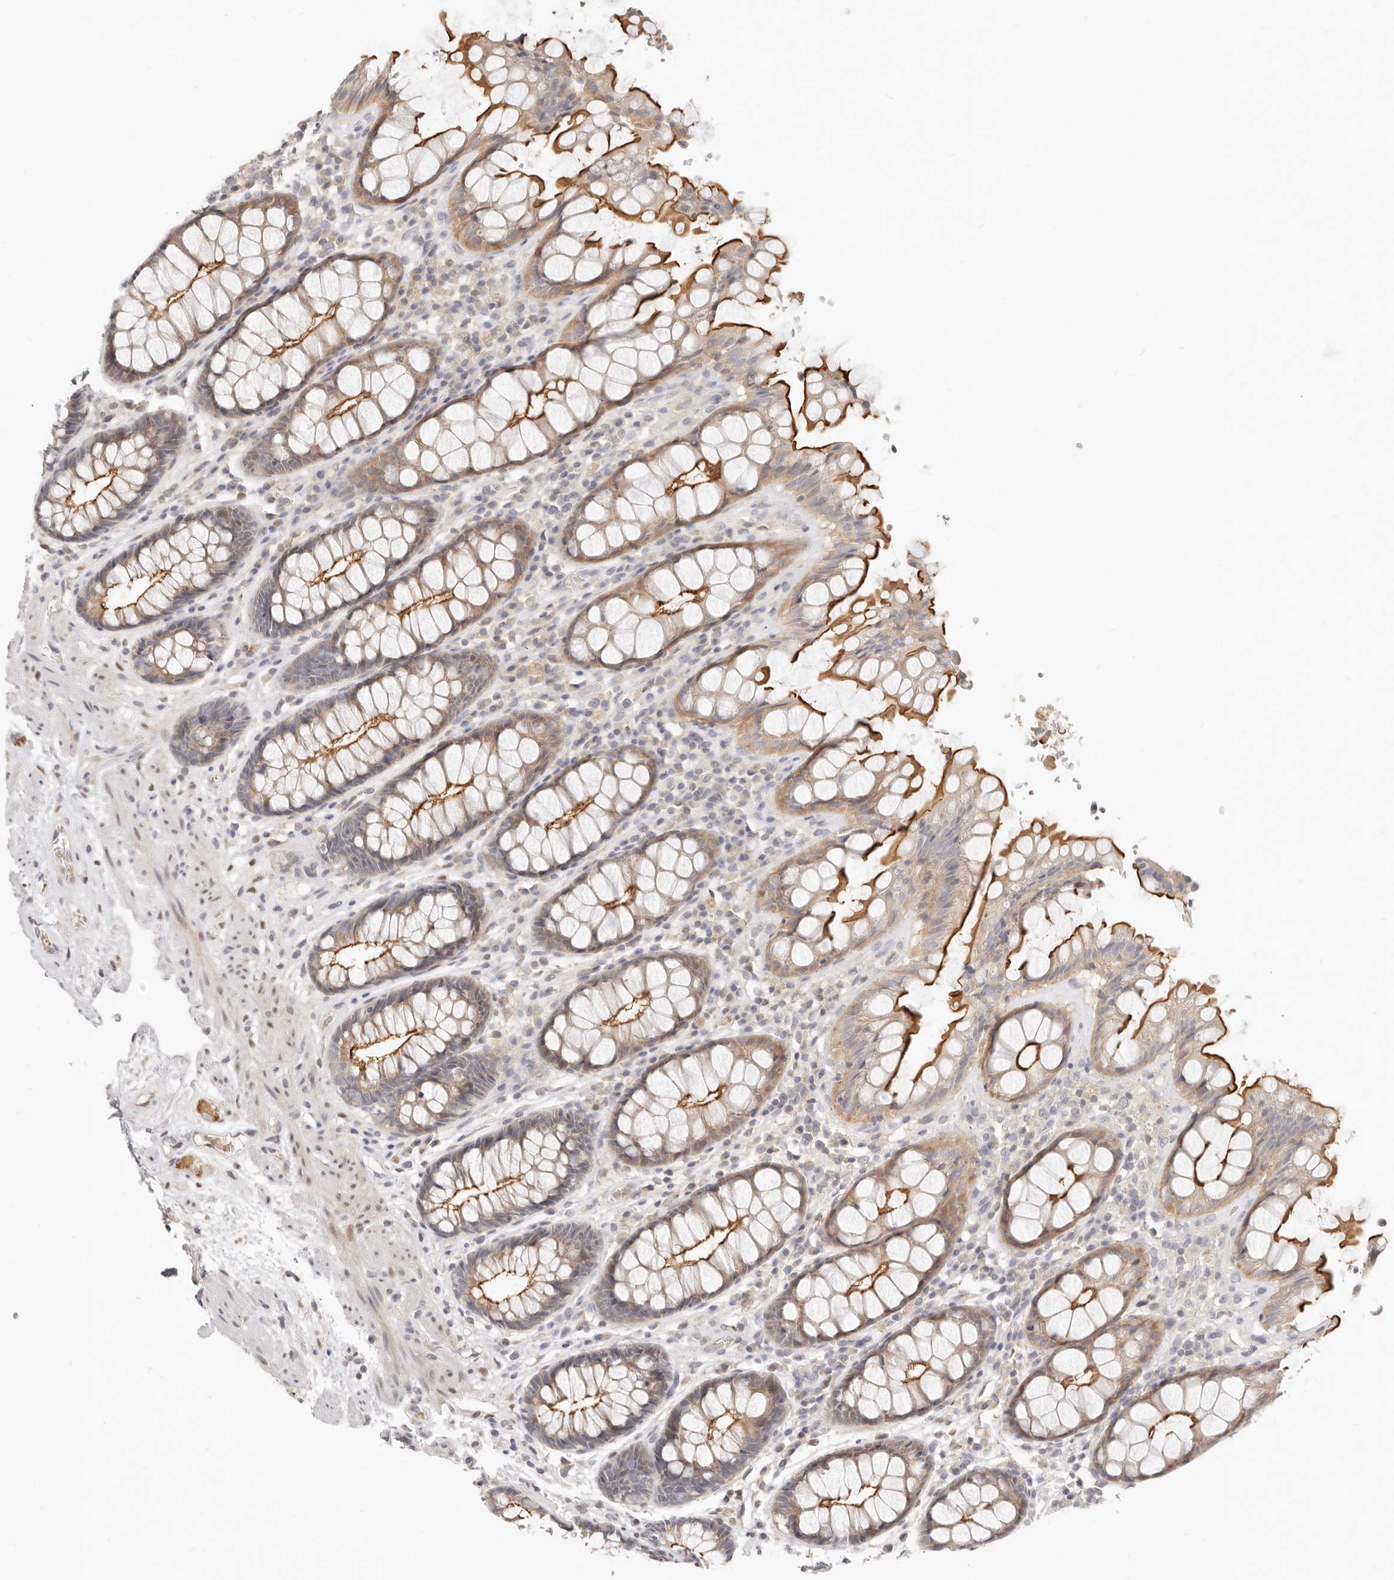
{"staining": {"intensity": "strong", "quantity": "25%-75%", "location": "cytoplasmic/membranous"}, "tissue": "rectum", "cell_type": "Glandular cells", "image_type": "normal", "snomed": [{"axis": "morphology", "description": "Normal tissue, NOS"}, {"axis": "topography", "description": "Rectum"}], "caption": "Glandular cells reveal high levels of strong cytoplasmic/membranous staining in approximately 25%-75% of cells in unremarkable human rectum.", "gene": "LTB4R2", "patient": {"sex": "male", "age": 64}}